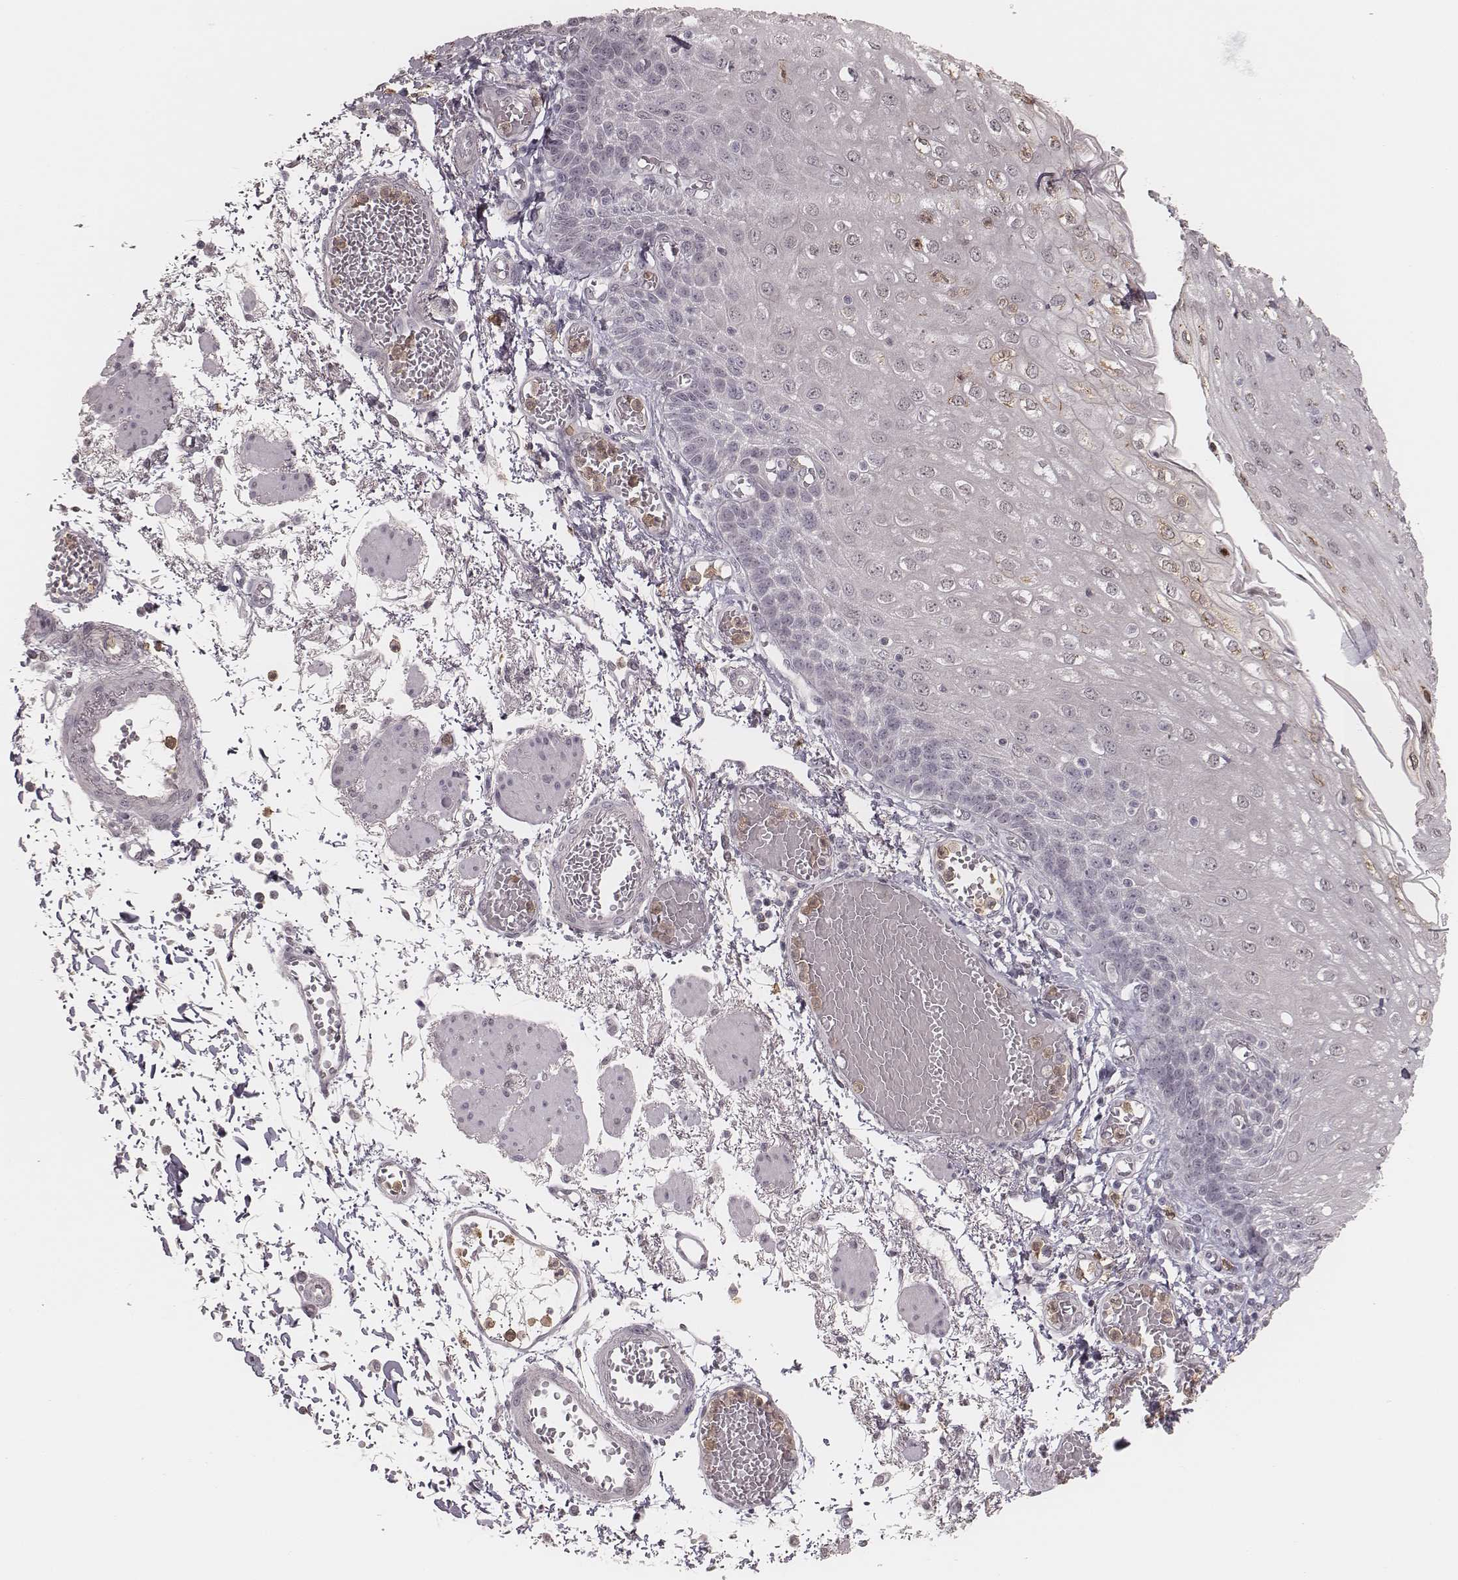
{"staining": {"intensity": "negative", "quantity": "none", "location": "none"}, "tissue": "esophagus", "cell_type": "Squamous epithelial cells", "image_type": "normal", "snomed": [{"axis": "morphology", "description": "Normal tissue, NOS"}, {"axis": "morphology", "description": "Adenocarcinoma, NOS"}, {"axis": "topography", "description": "Esophagus"}], "caption": "Immunohistochemistry (IHC) image of unremarkable esophagus: human esophagus stained with DAB shows no significant protein positivity in squamous epithelial cells.", "gene": "KITLG", "patient": {"sex": "male", "age": 81}}